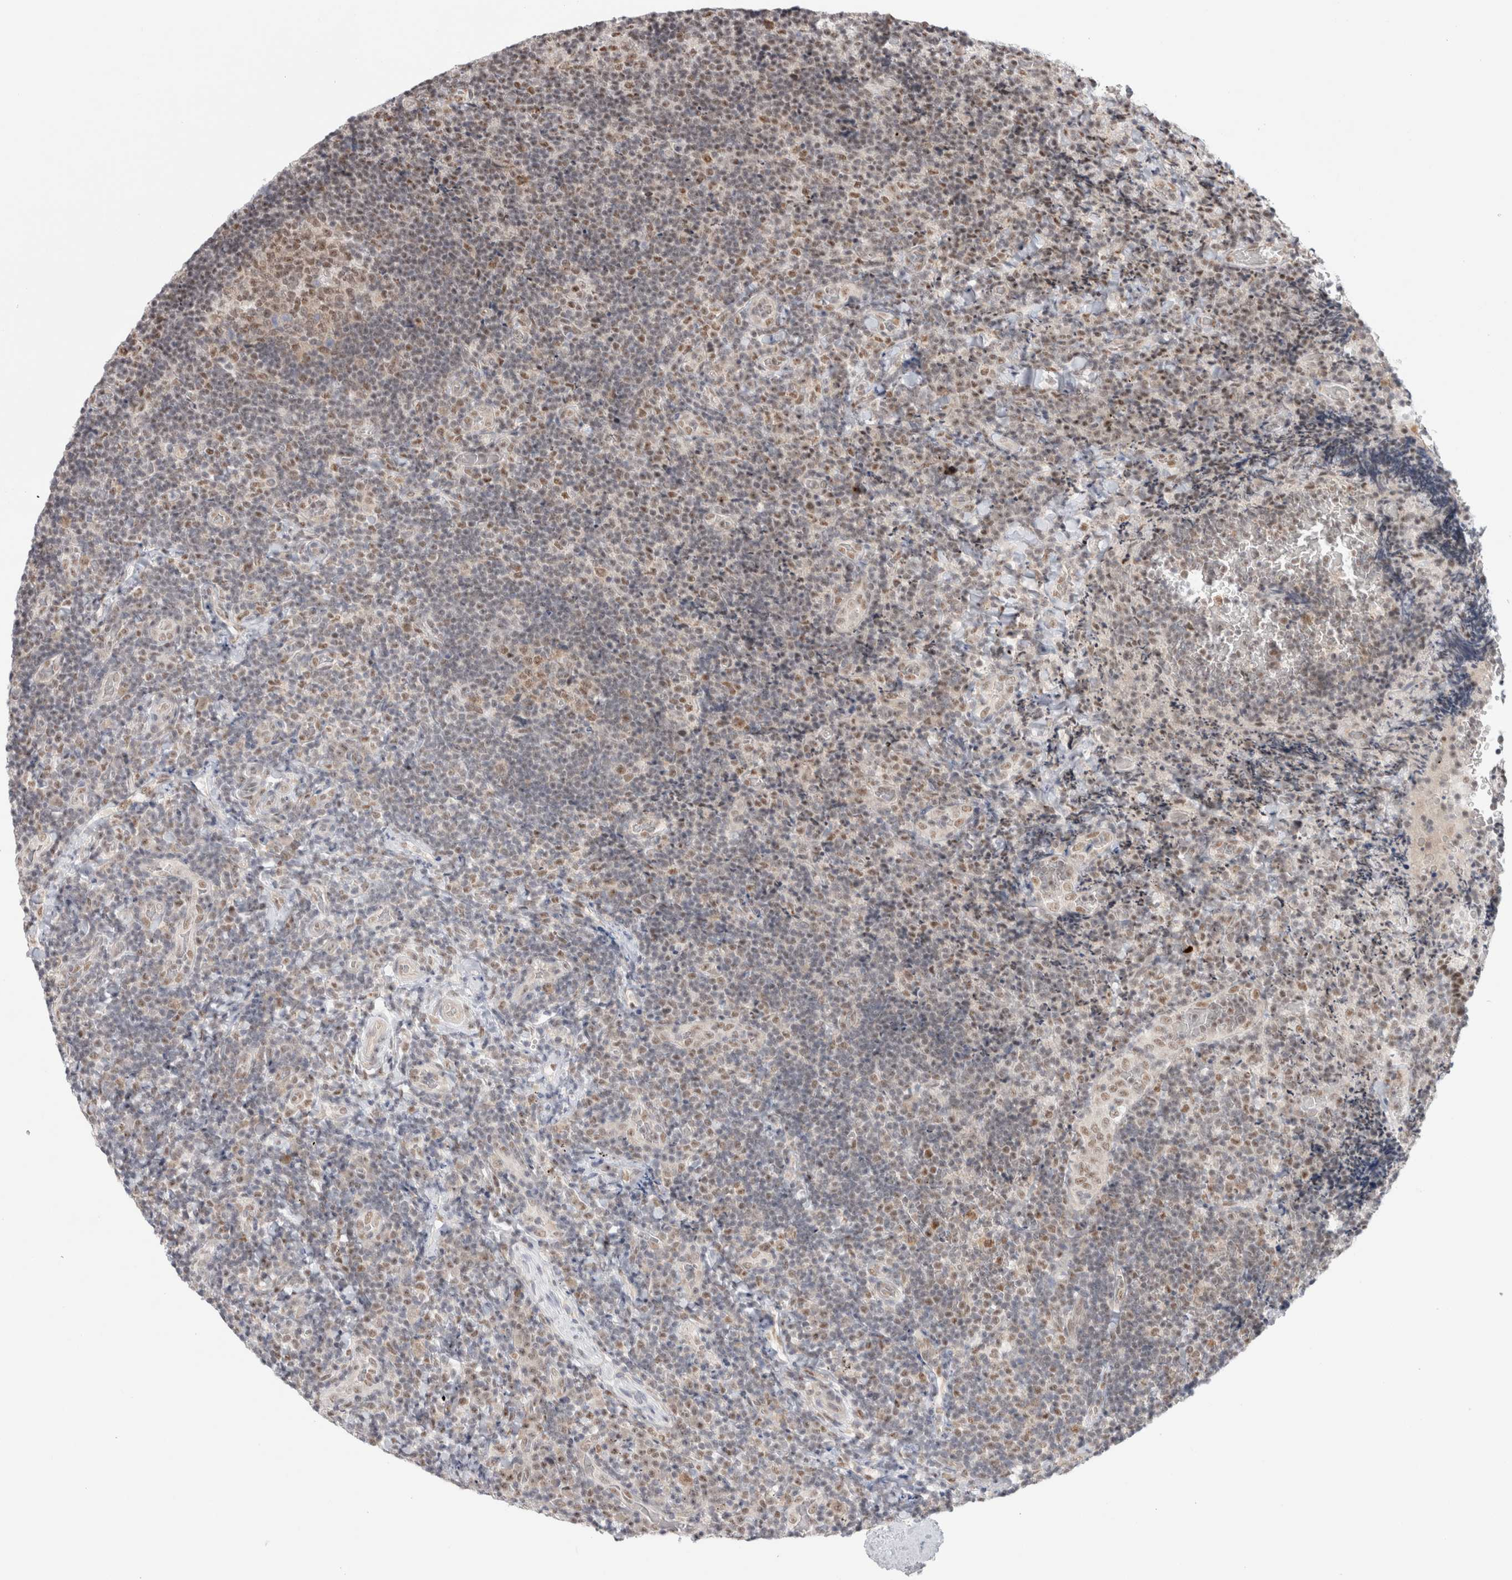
{"staining": {"intensity": "moderate", "quantity": "<25%", "location": "nuclear"}, "tissue": "lymphoma", "cell_type": "Tumor cells", "image_type": "cancer", "snomed": [{"axis": "morphology", "description": "Malignant lymphoma, non-Hodgkin's type, High grade"}, {"axis": "topography", "description": "Tonsil"}], "caption": "Lymphoma stained with immunohistochemistry reveals moderate nuclear expression in about <25% of tumor cells. The staining was performed using DAB, with brown indicating positive protein expression. Nuclei are stained blue with hematoxylin.", "gene": "TRMT12", "patient": {"sex": "female", "age": 36}}